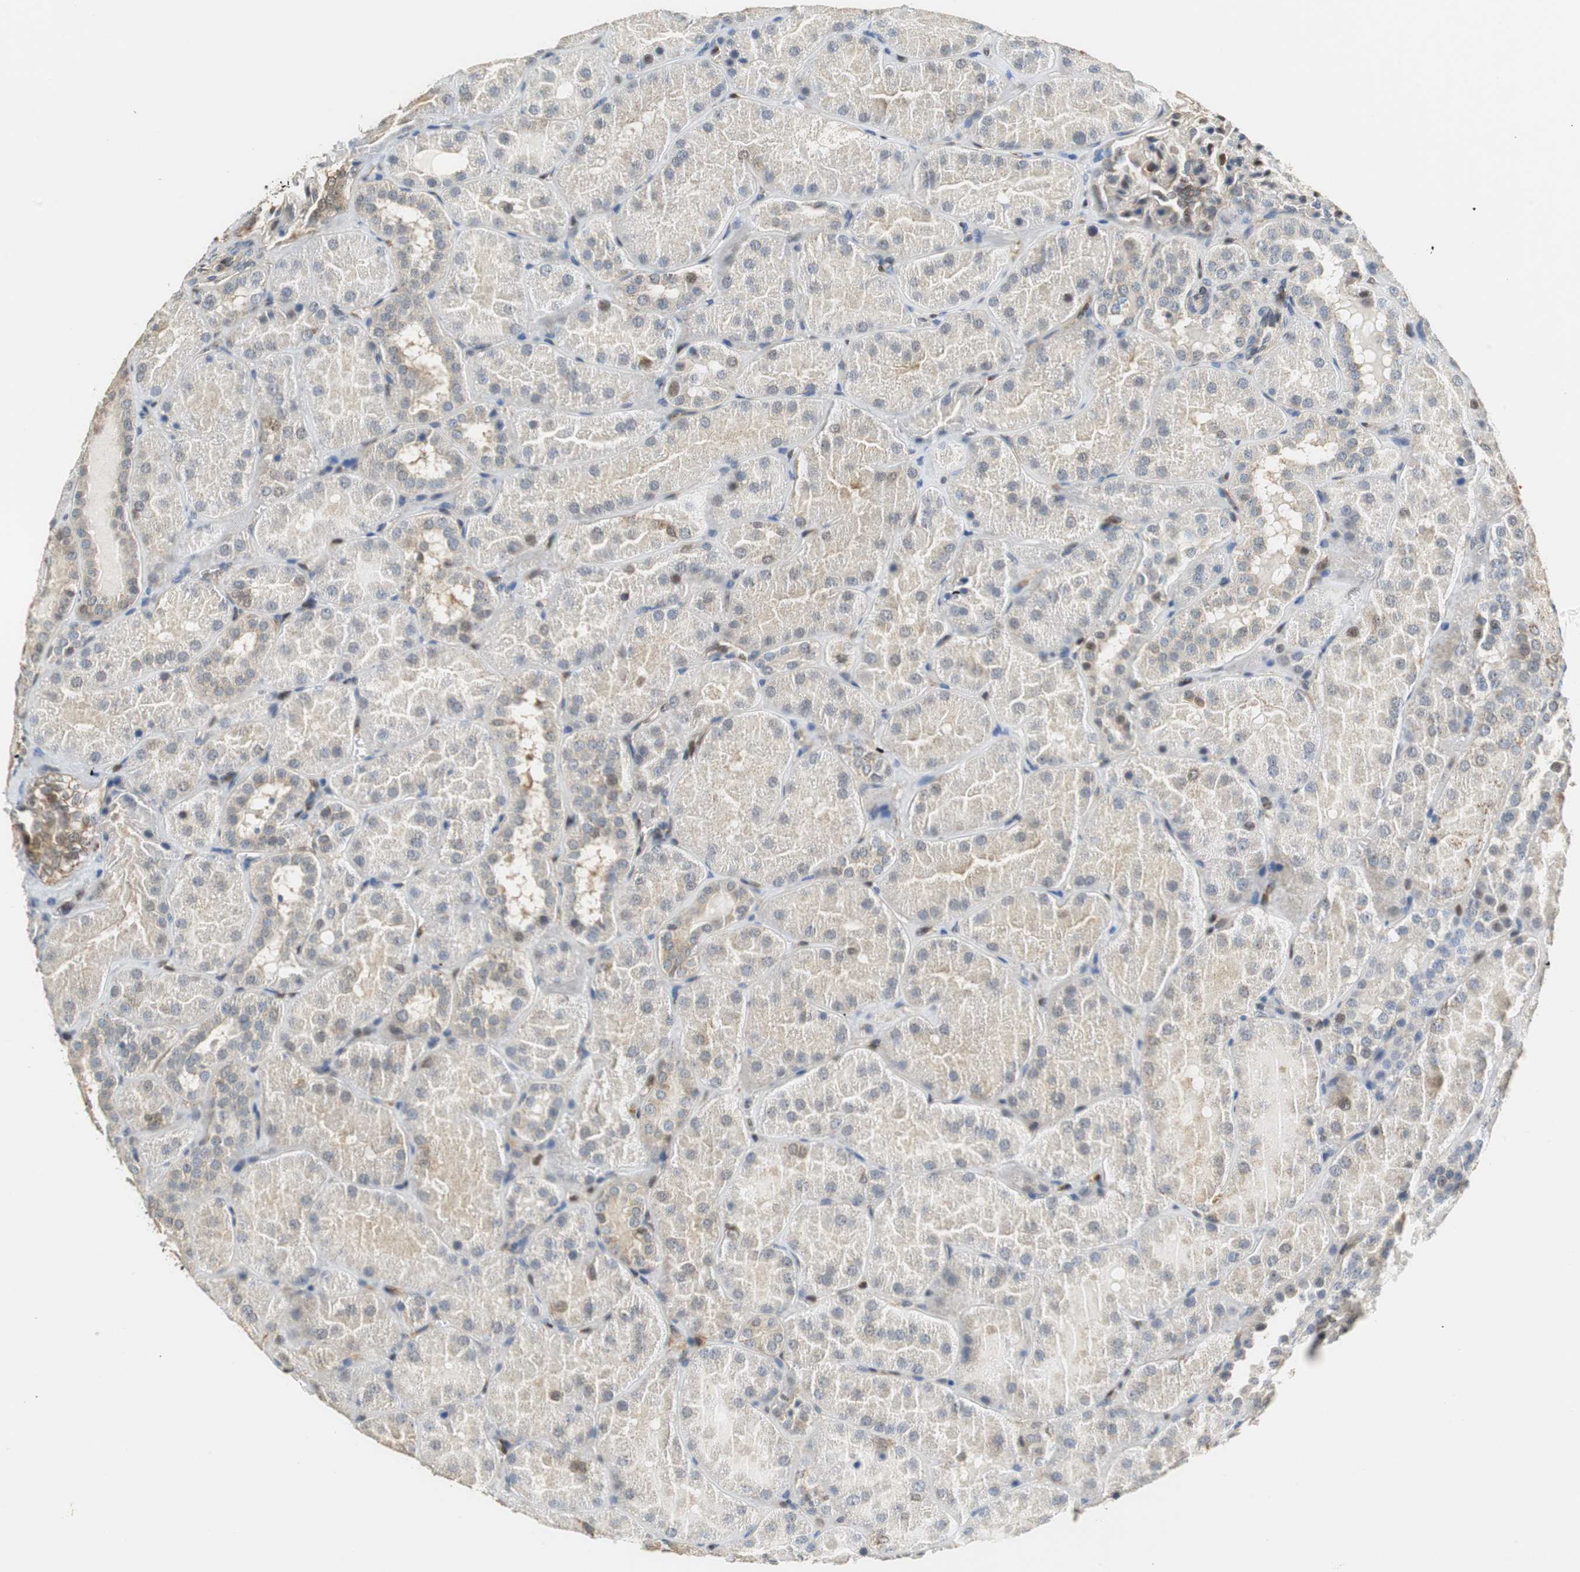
{"staining": {"intensity": "weak", "quantity": "<25%", "location": "cytoplasmic/membranous"}, "tissue": "kidney", "cell_type": "Cells in glomeruli", "image_type": "normal", "snomed": [{"axis": "morphology", "description": "Normal tissue, NOS"}, {"axis": "topography", "description": "Kidney"}], "caption": "Immunohistochemistry (IHC) histopathology image of benign kidney: kidney stained with DAB (3,3'-diaminobenzidine) exhibits no significant protein expression in cells in glomeruli.", "gene": "GSDMD", "patient": {"sex": "male", "age": 28}}